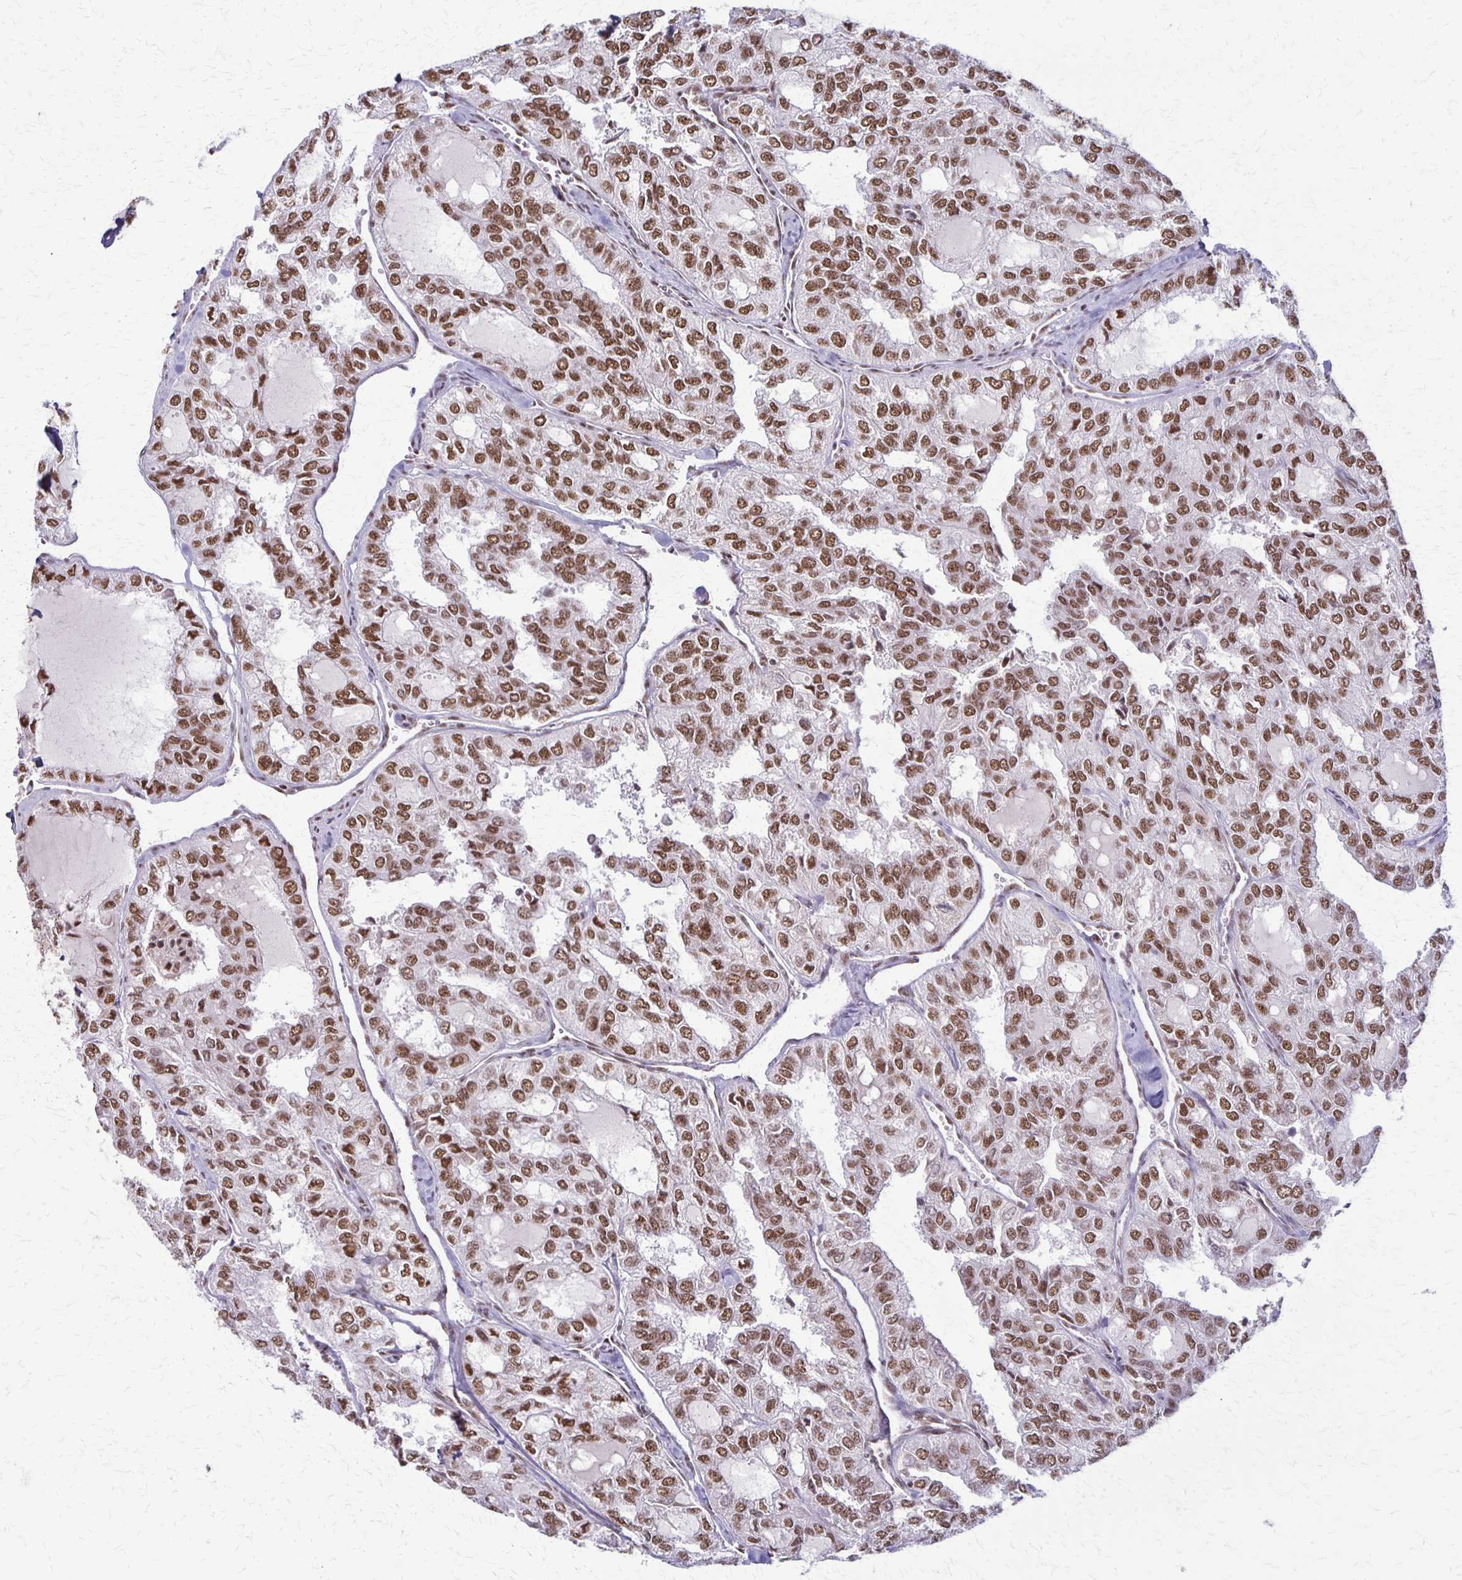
{"staining": {"intensity": "strong", "quantity": ">75%", "location": "nuclear"}, "tissue": "thyroid cancer", "cell_type": "Tumor cells", "image_type": "cancer", "snomed": [{"axis": "morphology", "description": "Follicular adenoma carcinoma, NOS"}, {"axis": "topography", "description": "Thyroid gland"}], "caption": "The micrograph demonstrates staining of thyroid cancer, revealing strong nuclear protein staining (brown color) within tumor cells.", "gene": "XRCC6", "patient": {"sex": "male", "age": 75}}